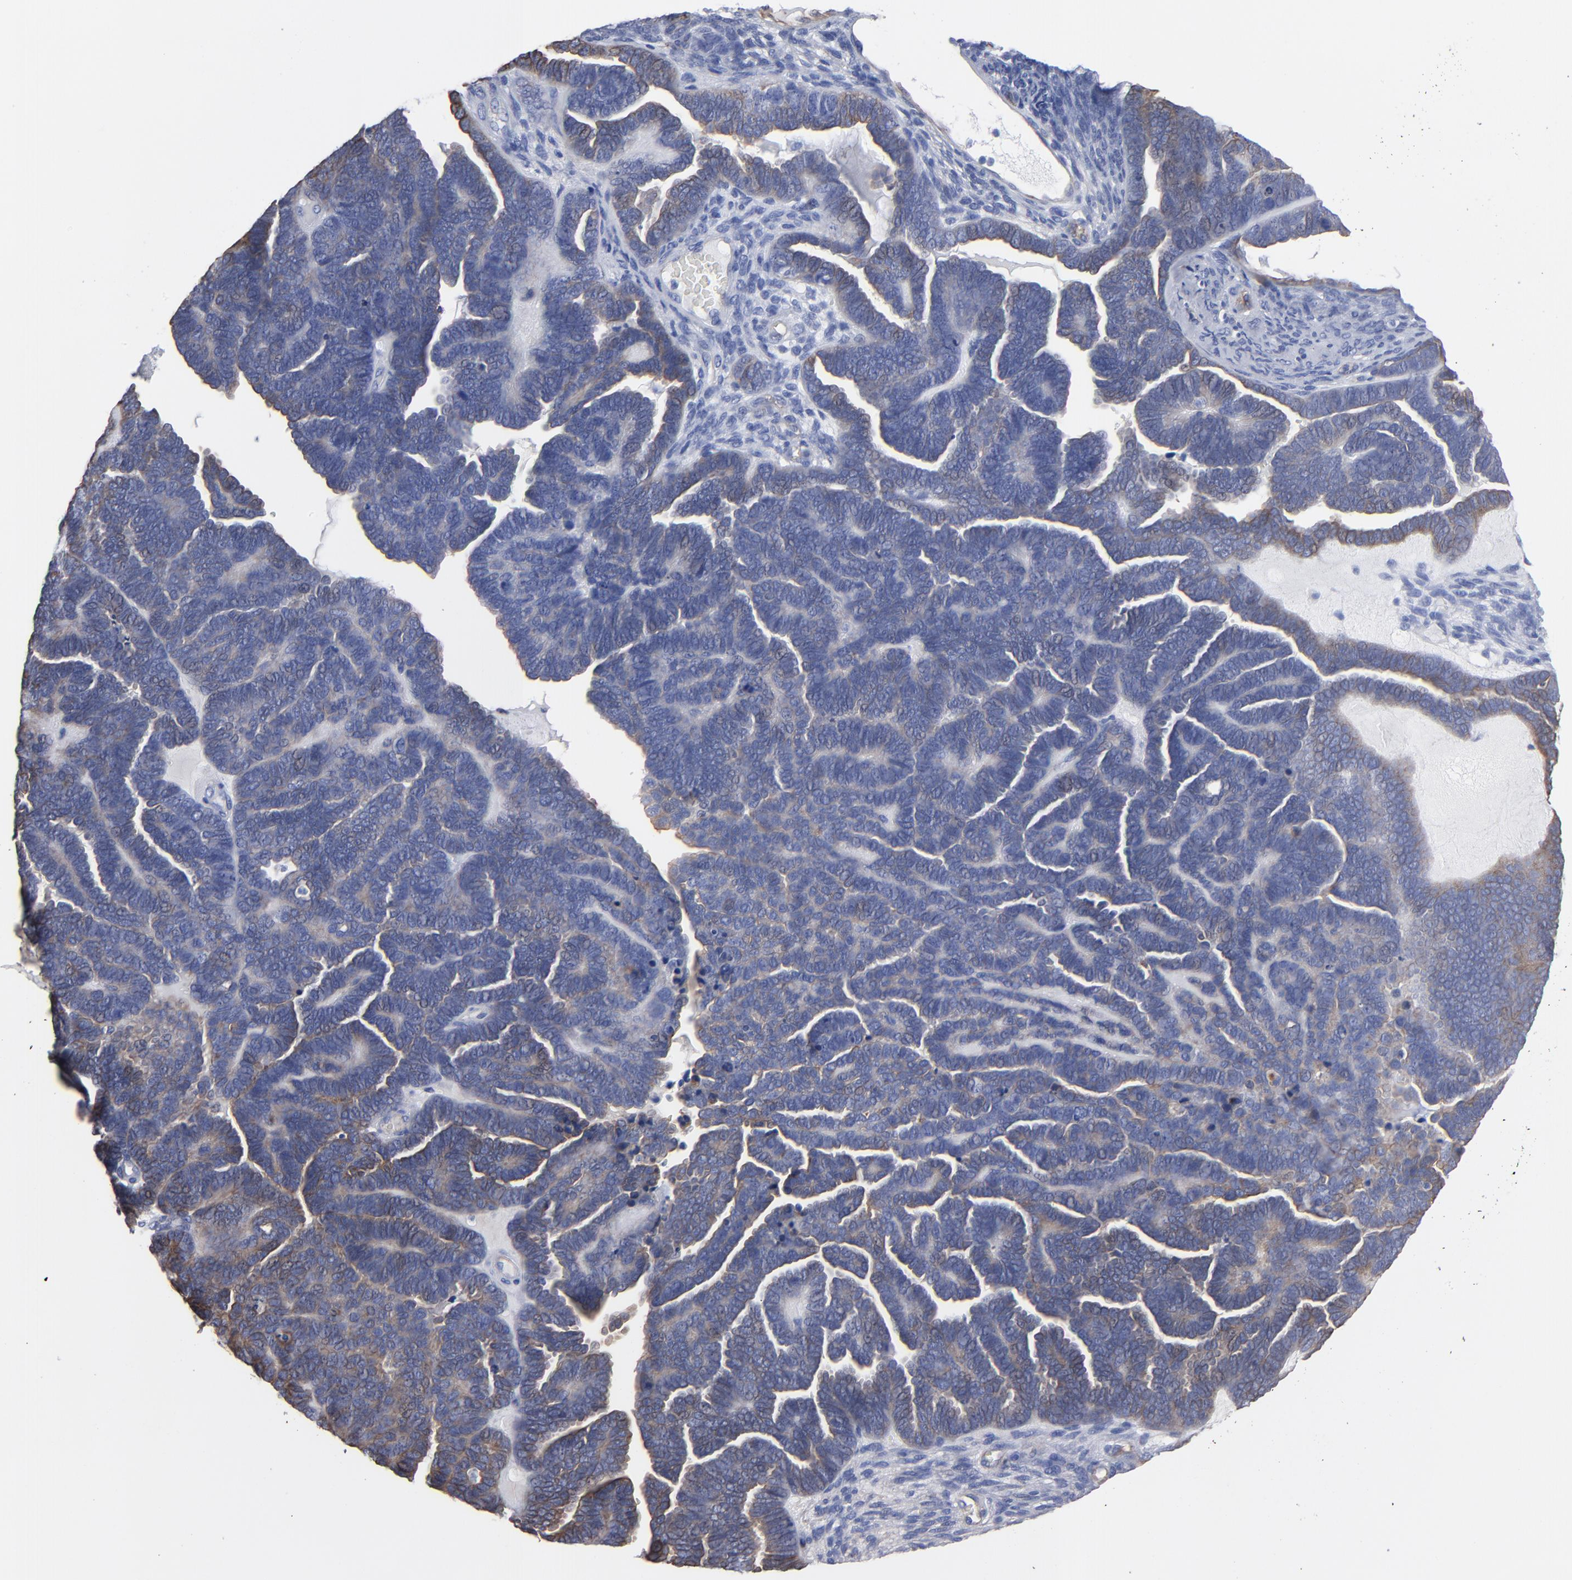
{"staining": {"intensity": "weak", "quantity": "<25%", "location": "cytoplasmic/membranous"}, "tissue": "endometrial cancer", "cell_type": "Tumor cells", "image_type": "cancer", "snomed": [{"axis": "morphology", "description": "Neoplasm, malignant, NOS"}, {"axis": "topography", "description": "Endometrium"}], "caption": "Immunohistochemical staining of human endometrial malignant neoplasm shows no significant staining in tumor cells.", "gene": "TM4SF1", "patient": {"sex": "female", "age": 74}}